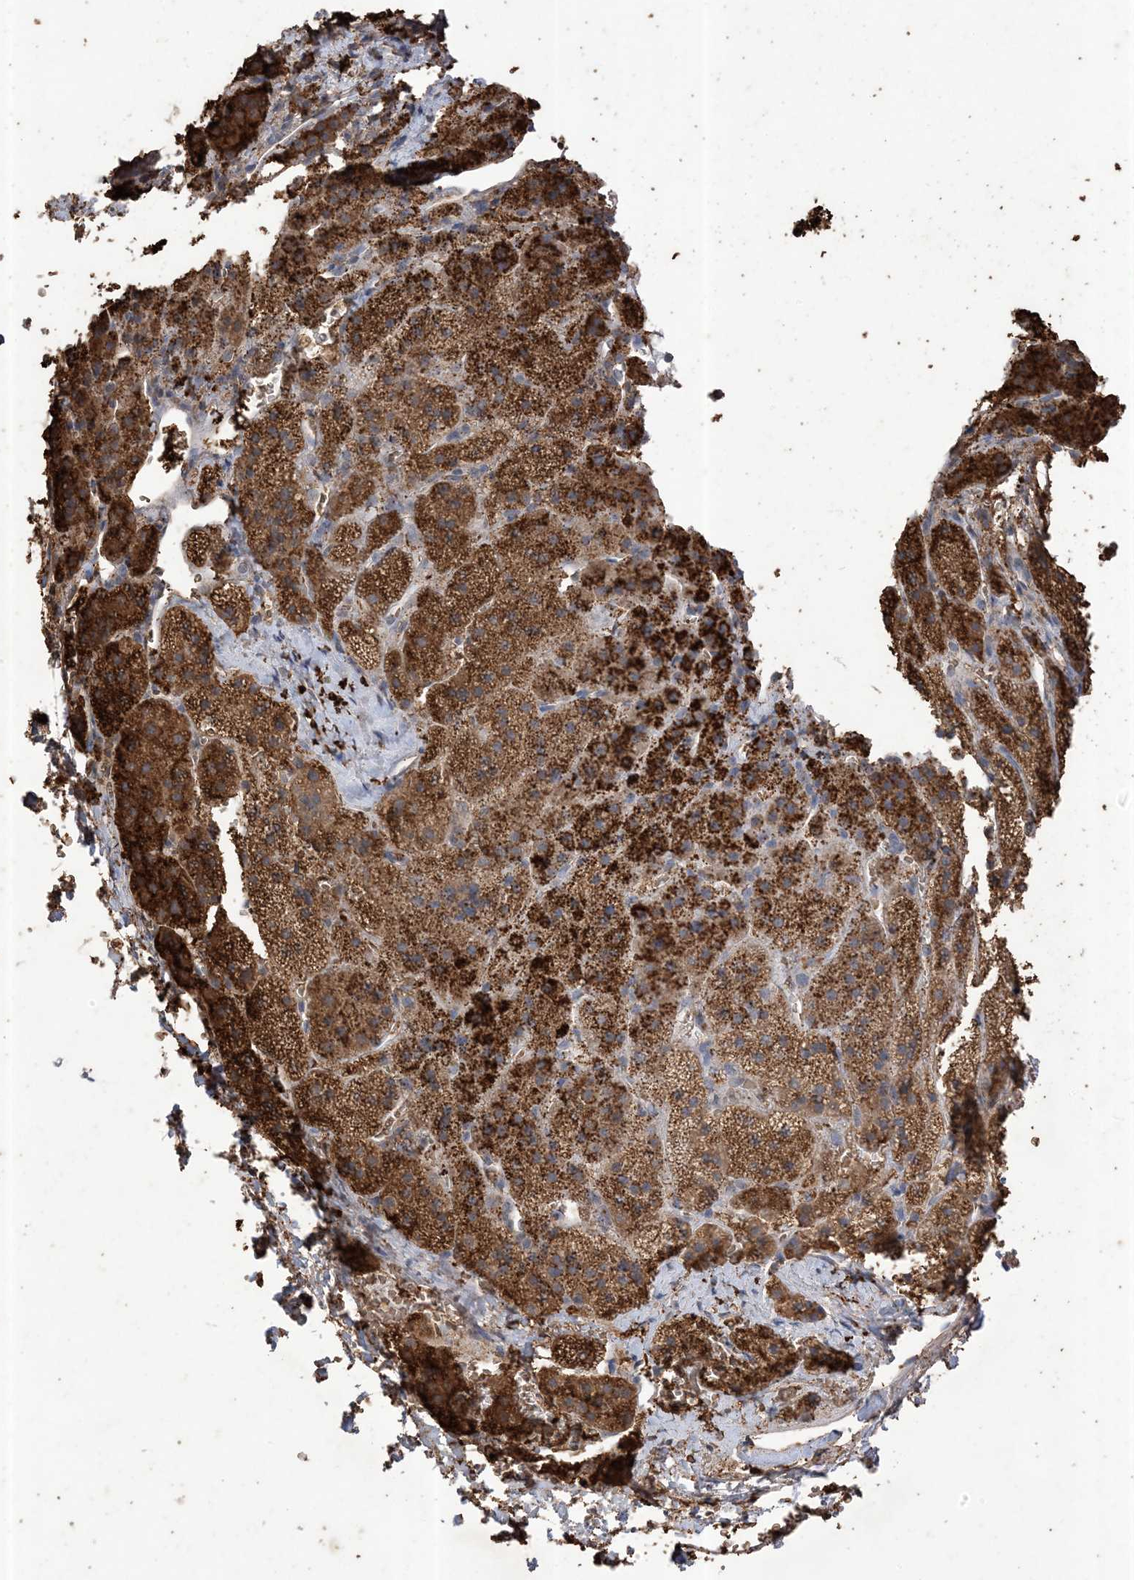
{"staining": {"intensity": "strong", "quantity": ">75%", "location": "cytoplasmic/membranous"}, "tissue": "adrenal gland", "cell_type": "Glandular cells", "image_type": "normal", "snomed": [{"axis": "morphology", "description": "Normal tissue, NOS"}, {"axis": "topography", "description": "Adrenal gland"}], "caption": "Protein expression analysis of unremarkable adrenal gland shows strong cytoplasmic/membranous expression in approximately >75% of glandular cells. Nuclei are stained in blue.", "gene": "HPS4", "patient": {"sex": "female", "age": 44}}